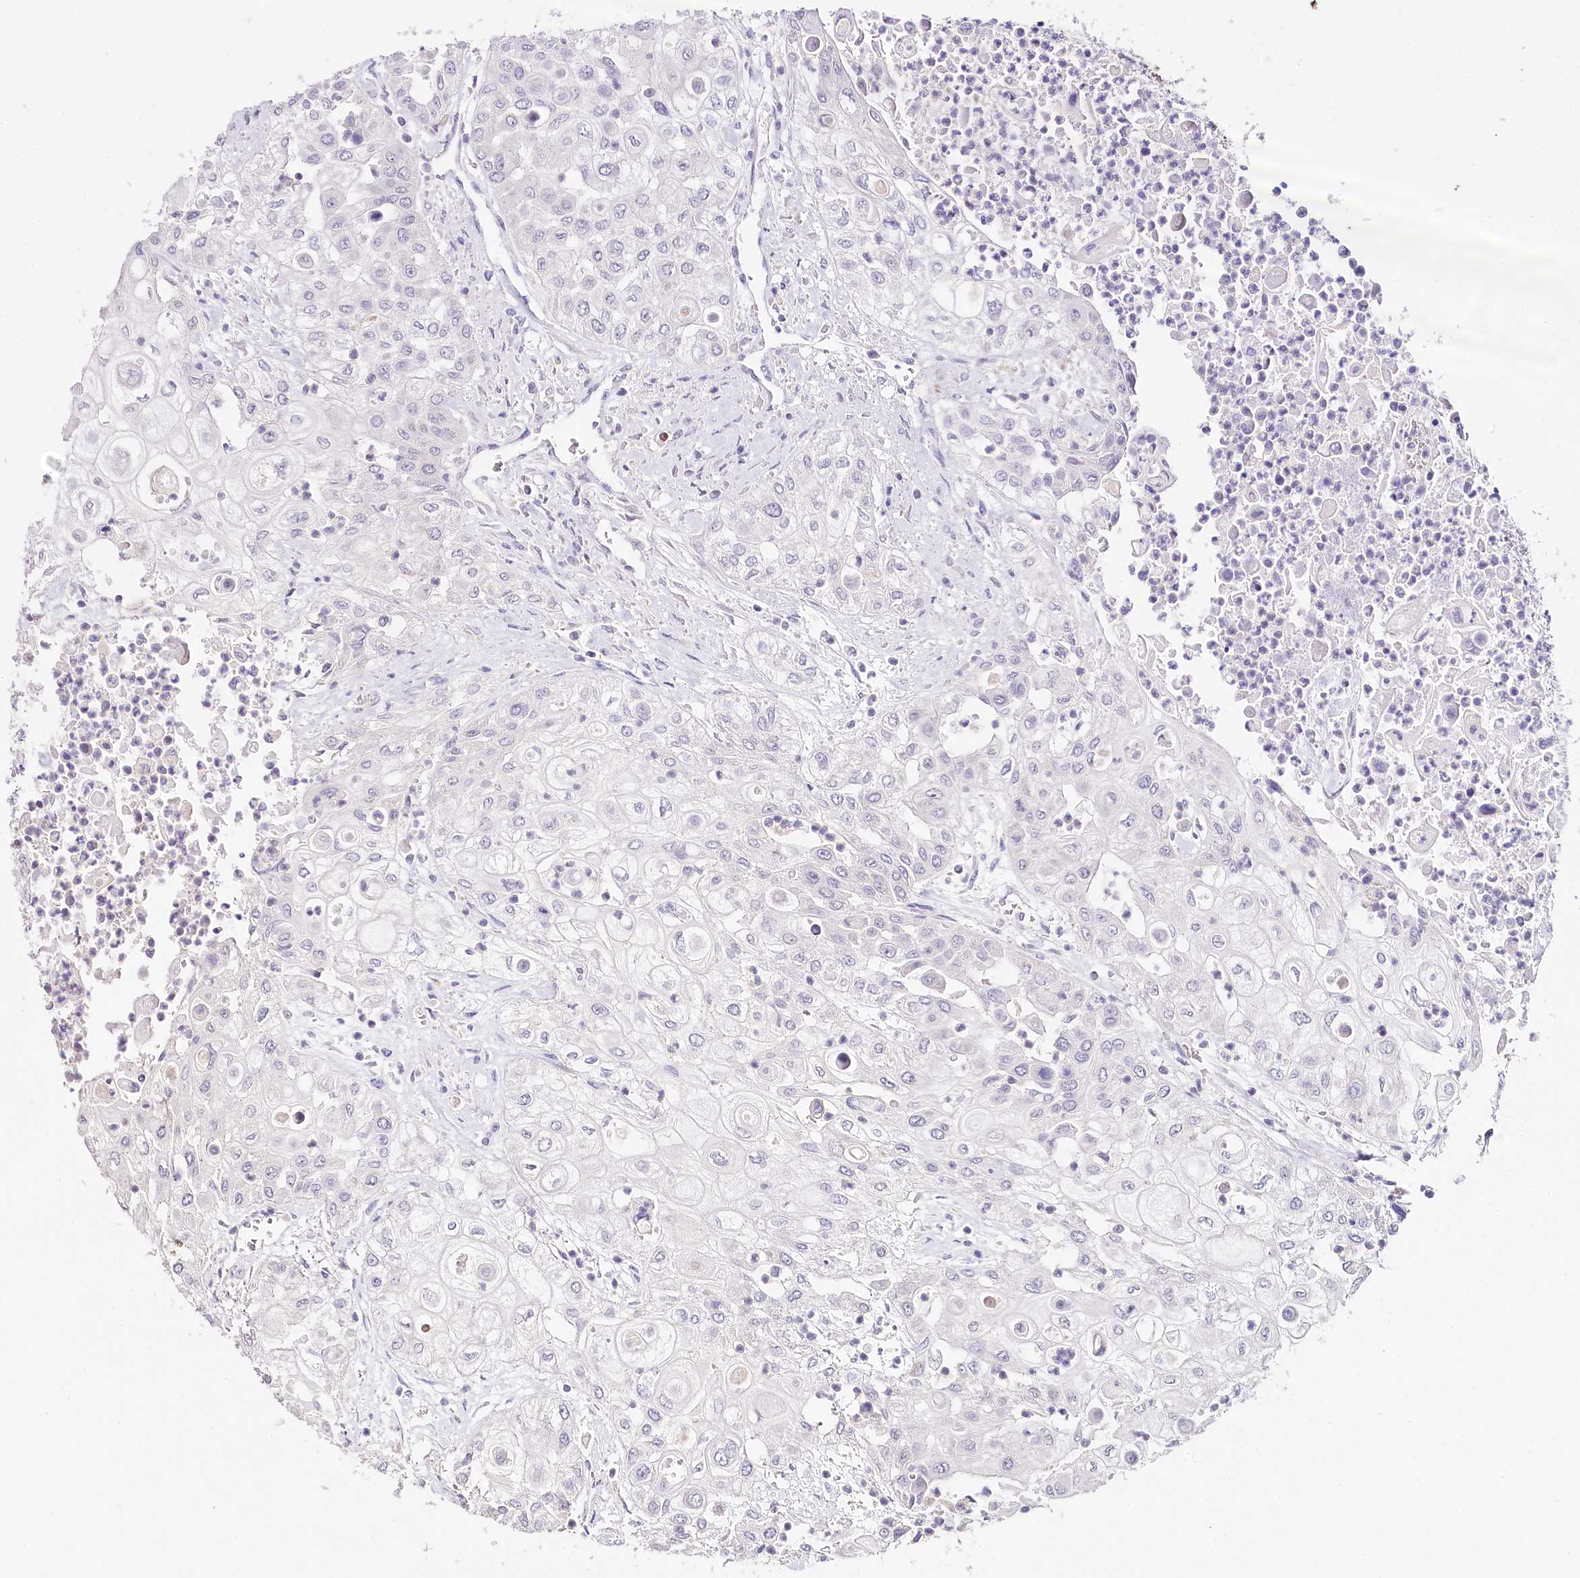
{"staining": {"intensity": "negative", "quantity": "none", "location": "none"}, "tissue": "urothelial cancer", "cell_type": "Tumor cells", "image_type": "cancer", "snomed": [{"axis": "morphology", "description": "Urothelial carcinoma, High grade"}, {"axis": "topography", "description": "Urinary bladder"}], "caption": "Human urothelial cancer stained for a protein using immunohistochemistry (IHC) displays no expression in tumor cells.", "gene": "DAPK1", "patient": {"sex": "female", "age": 79}}